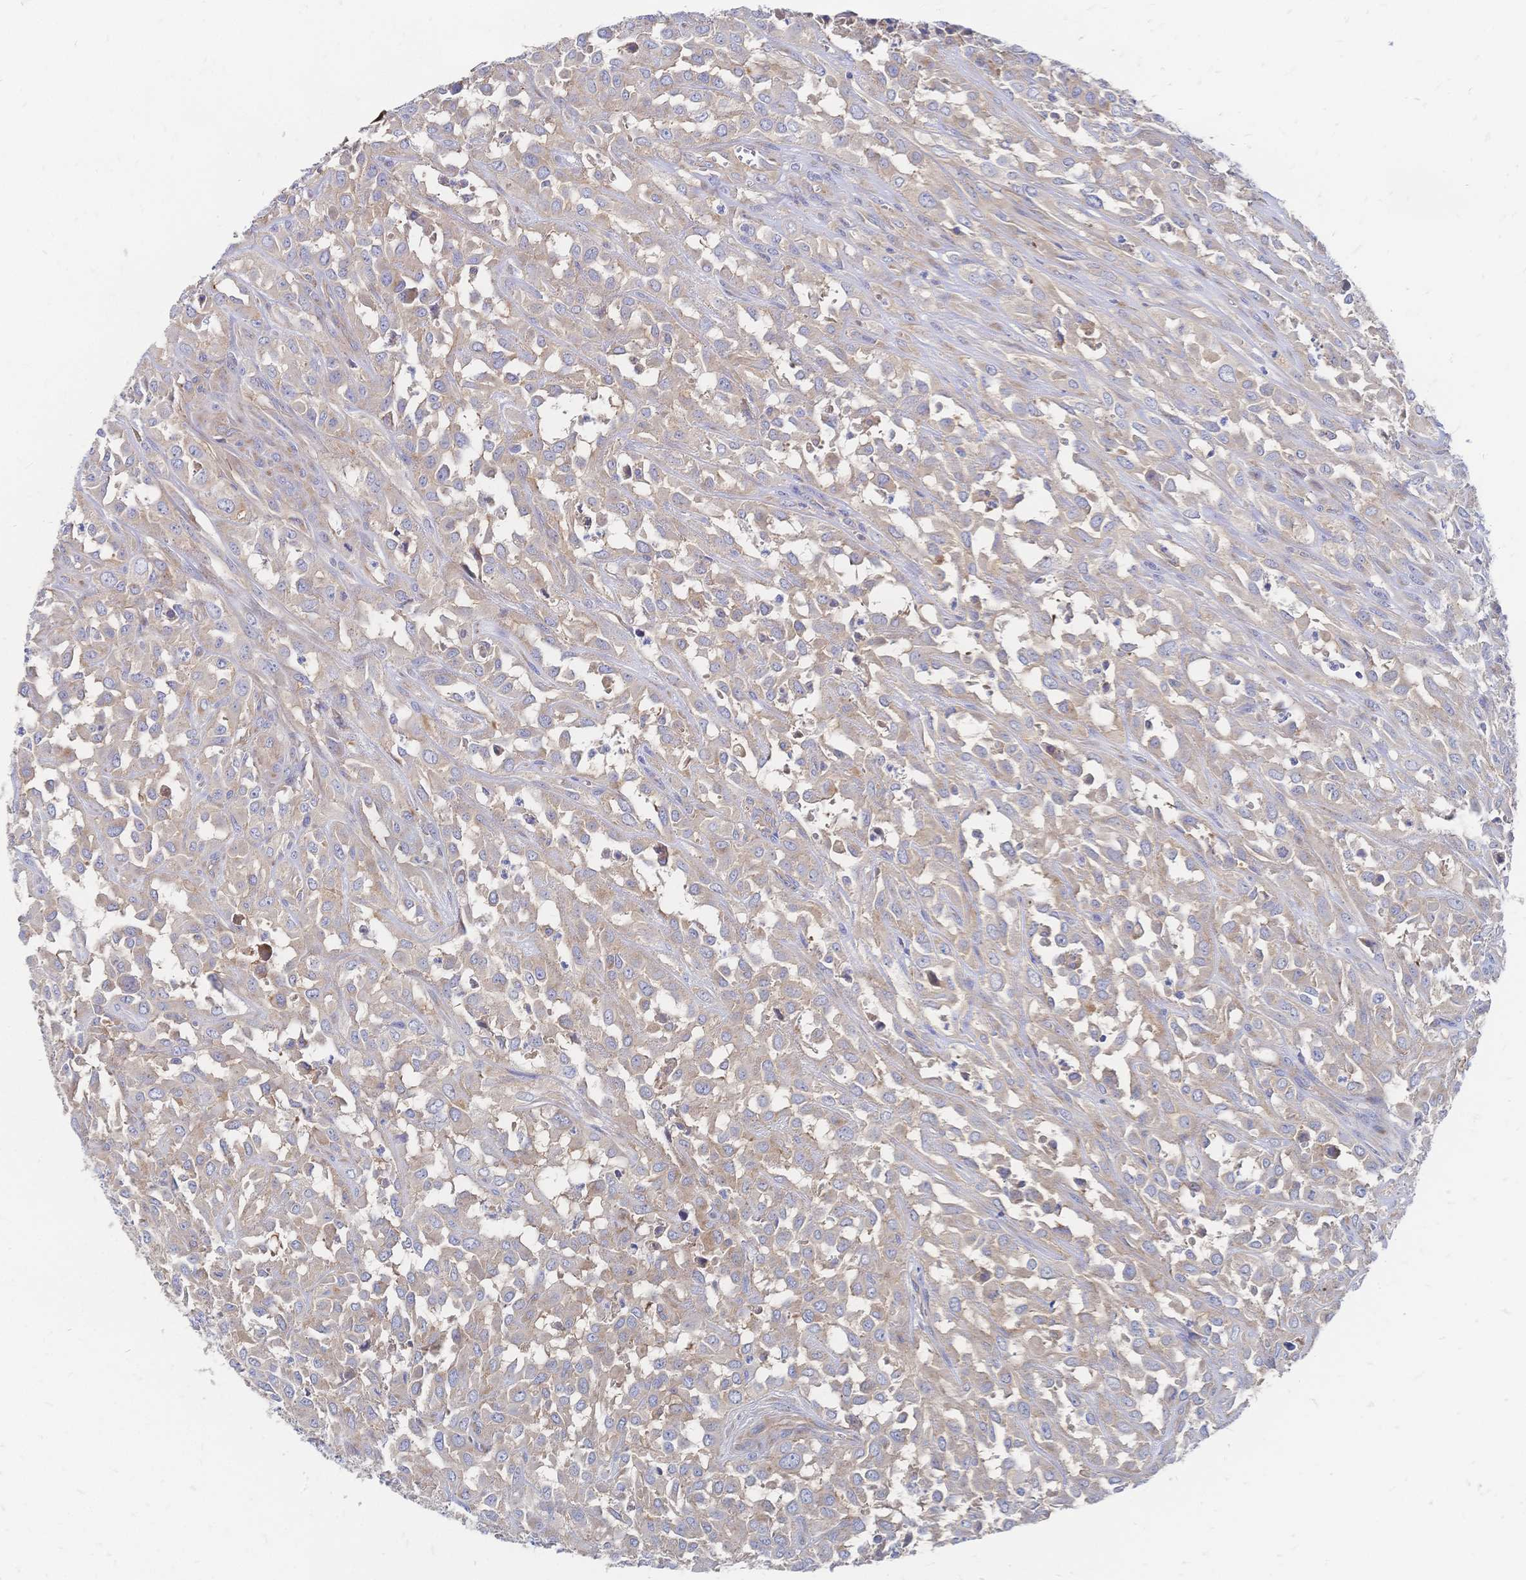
{"staining": {"intensity": "weak", "quantity": "25%-75%", "location": "cytoplasmic/membranous"}, "tissue": "urothelial cancer", "cell_type": "Tumor cells", "image_type": "cancer", "snomed": [{"axis": "morphology", "description": "Urothelial carcinoma, High grade"}, {"axis": "topography", "description": "Urinary bladder"}], "caption": "IHC micrograph of neoplastic tissue: high-grade urothelial carcinoma stained using IHC displays low levels of weak protein expression localized specifically in the cytoplasmic/membranous of tumor cells, appearing as a cytoplasmic/membranous brown color.", "gene": "SORBS1", "patient": {"sex": "male", "age": 67}}